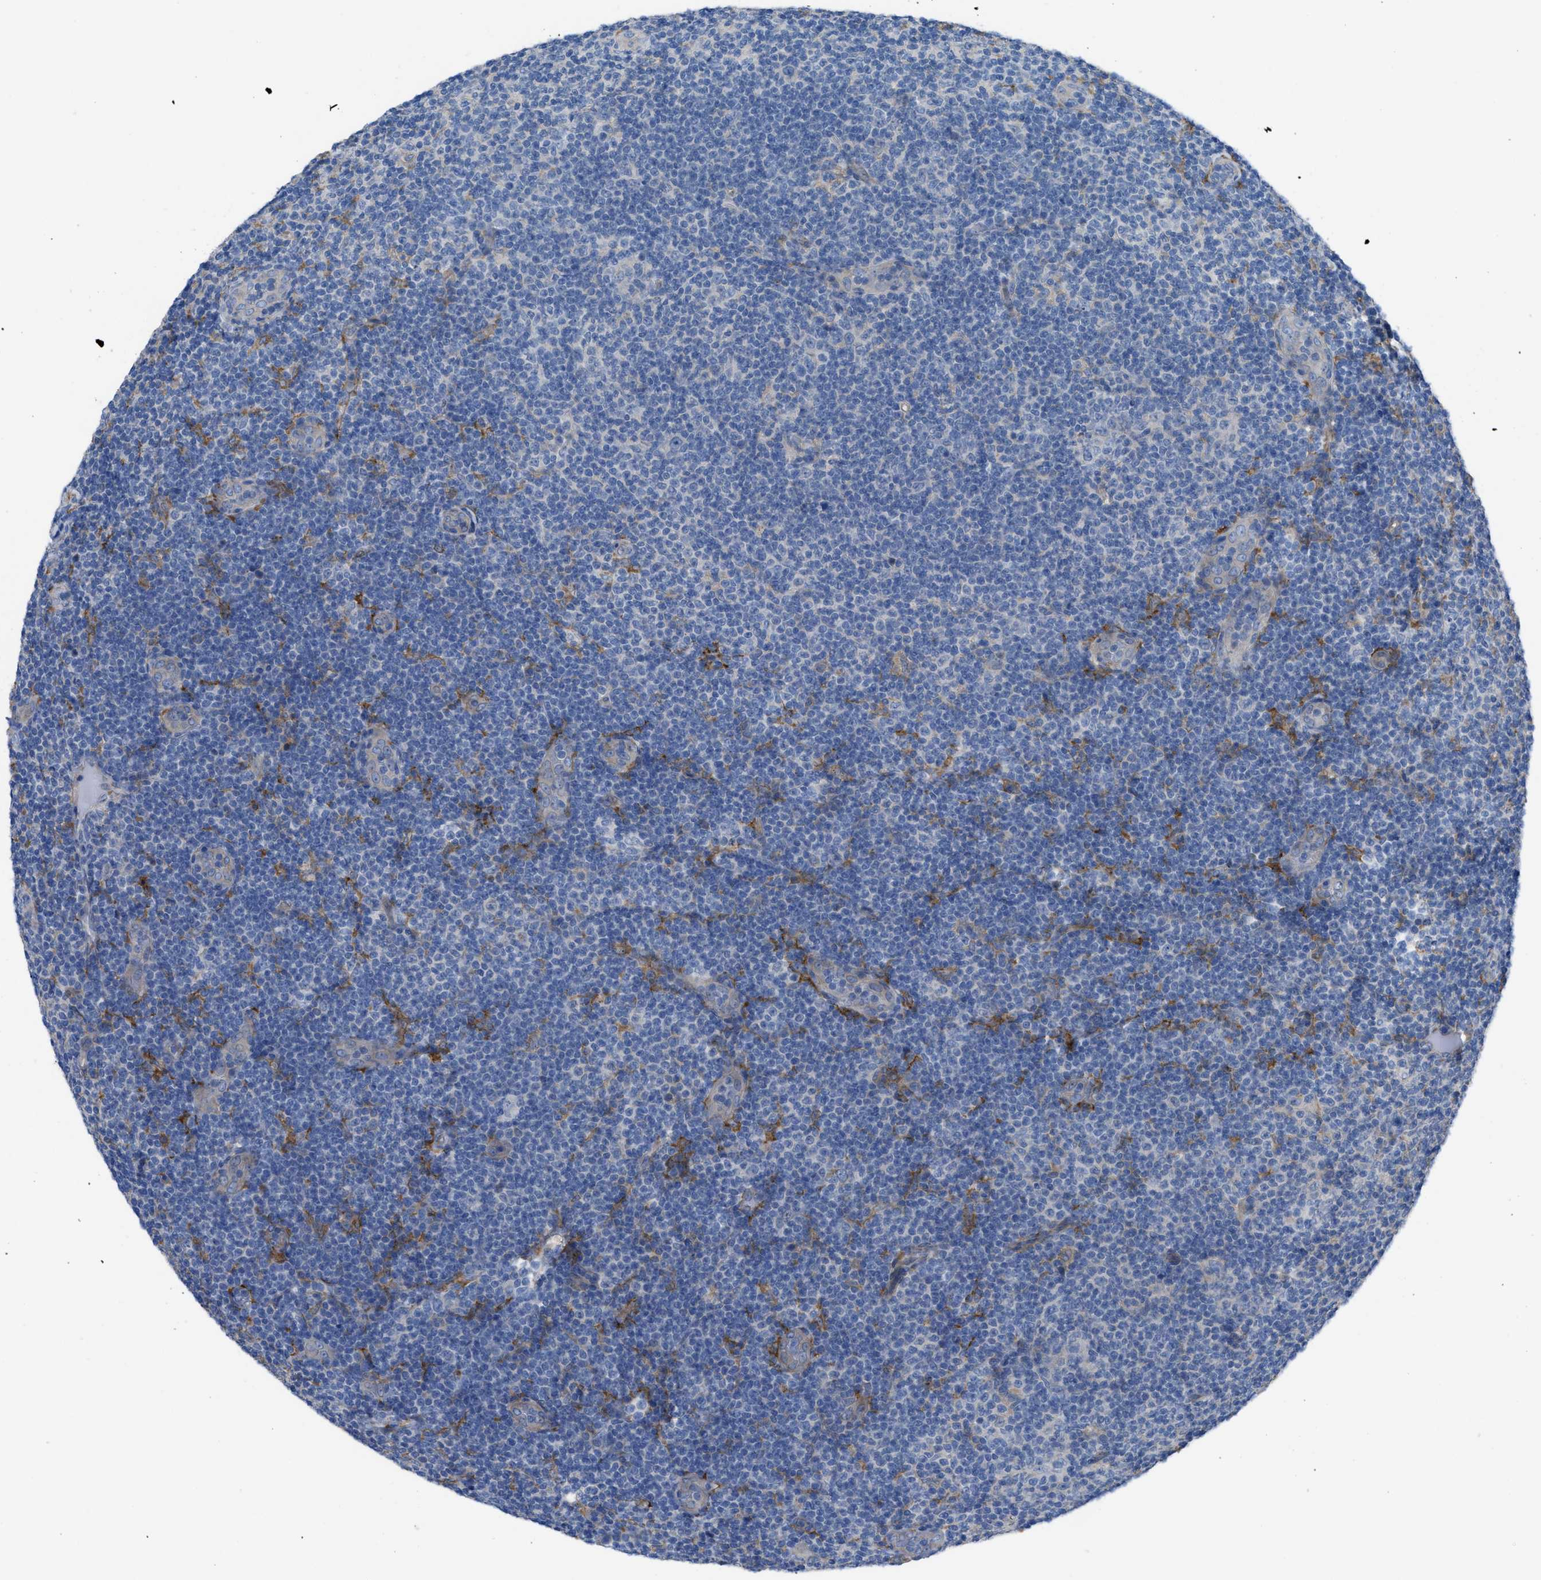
{"staining": {"intensity": "negative", "quantity": "none", "location": "none"}, "tissue": "lymphoma", "cell_type": "Tumor cells", "image_type": "cancer", "snomed": [{"axis": "morphology", "description": "Malignant lymphoma, non-Hodgkin's type, Low grade"}, {"axis": "topography", "description": "Lymph node"}], "caption": "The immunohistochemistry (IHC) image has no significant positivity in tumor cells of malignant lymphoma, non-Hodgkin's type (low-grade) tissue. Nuclei are stained in blue.", "gene": "EGFR", "patient": {"sex": "male", "age": 83}}